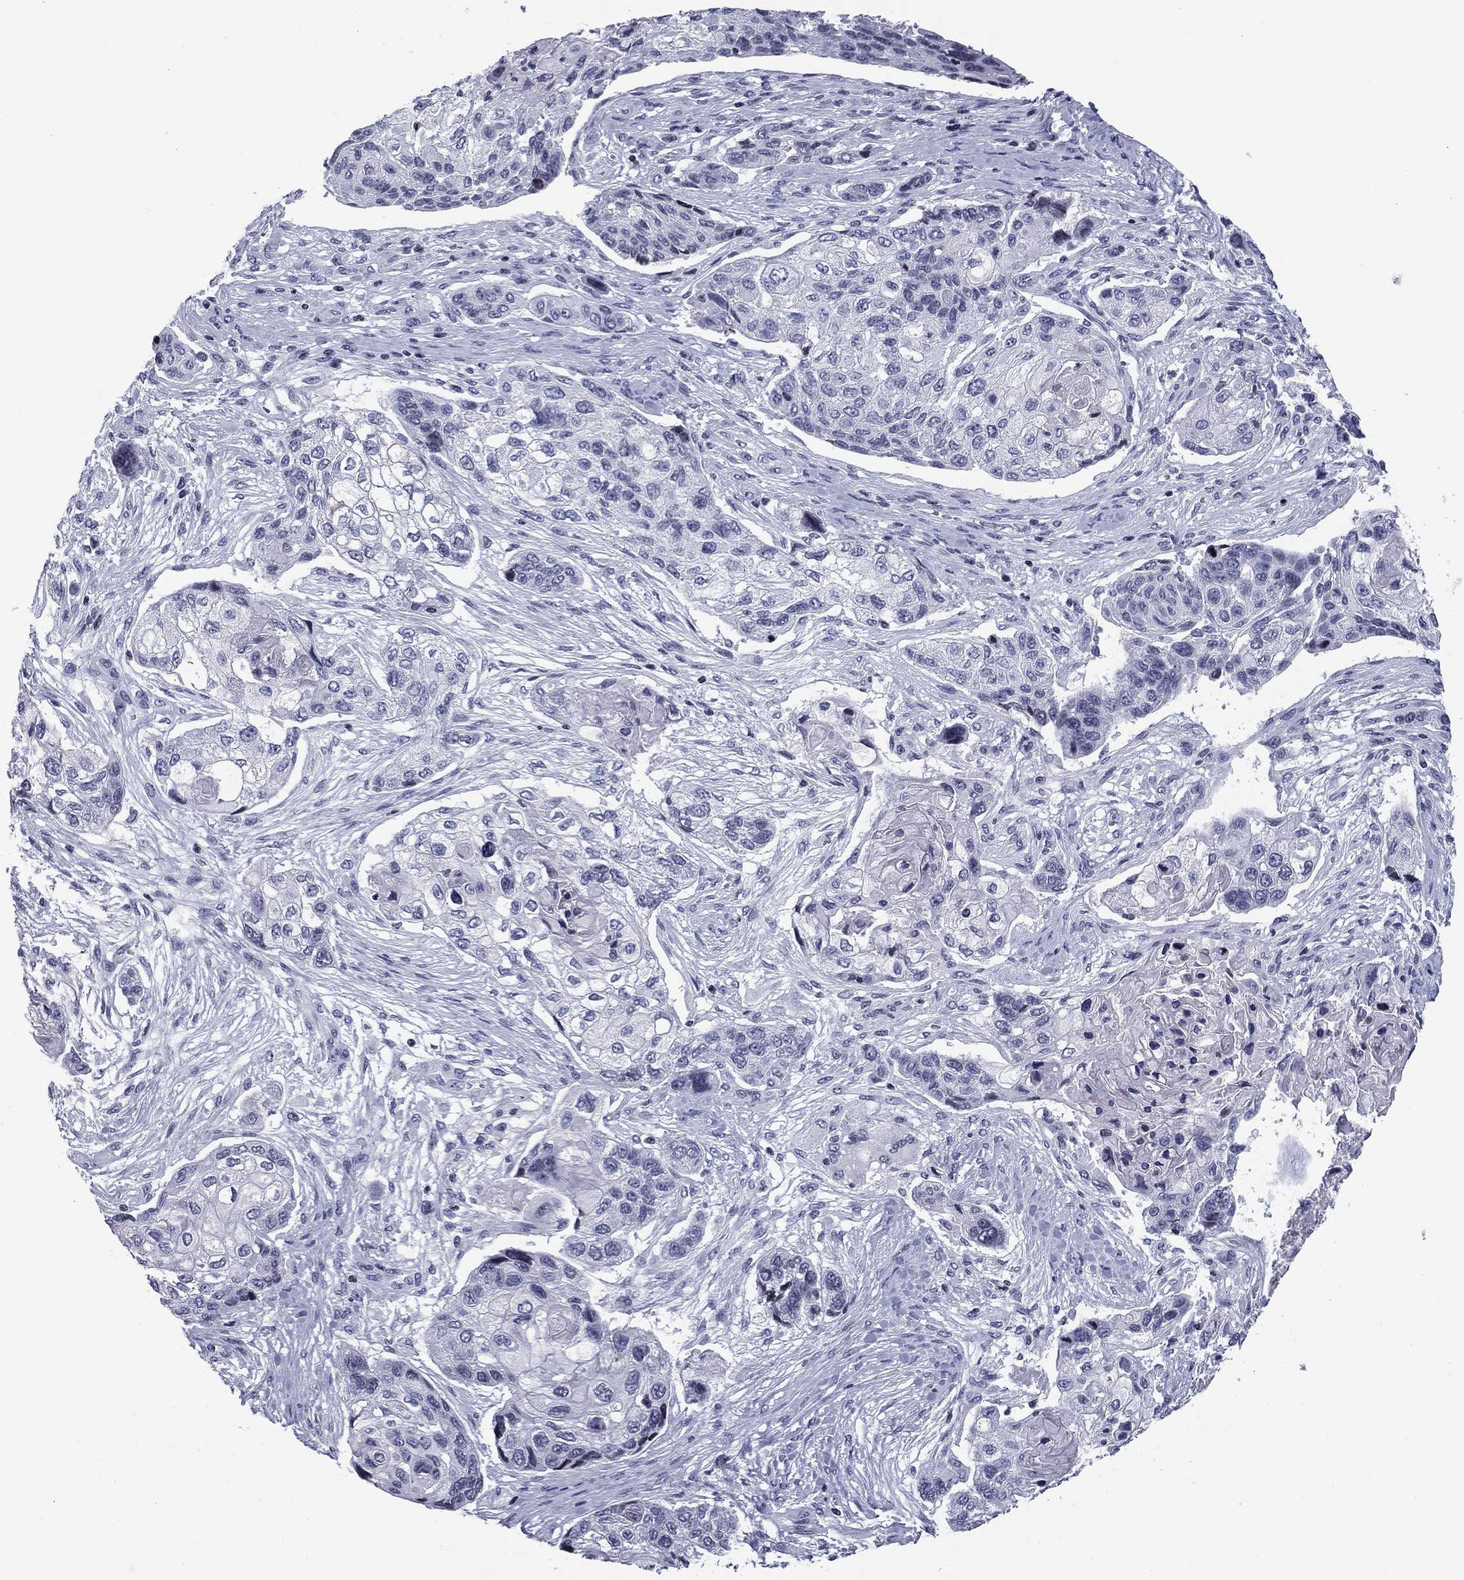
{"staining": {"intensity": "negative", "quantity": "none", "location": "none"}, "tissue": "lung cancer", "cell_type": "Tumor cells", "image_type": "cancer", "snomed": [{"axis": "morphology", "description": "Squamous cell carcinoma, NOS"}, {"axis": "topography", "description": "Lung"}], "caption": "Human lung squamous cell carcinoma stained for a protein using immunohistochemistry (IHC) exhibits no positivity in tumor cells.", "gene": "CCDC144A", "patient": {"sex": "male", "age": 69}}